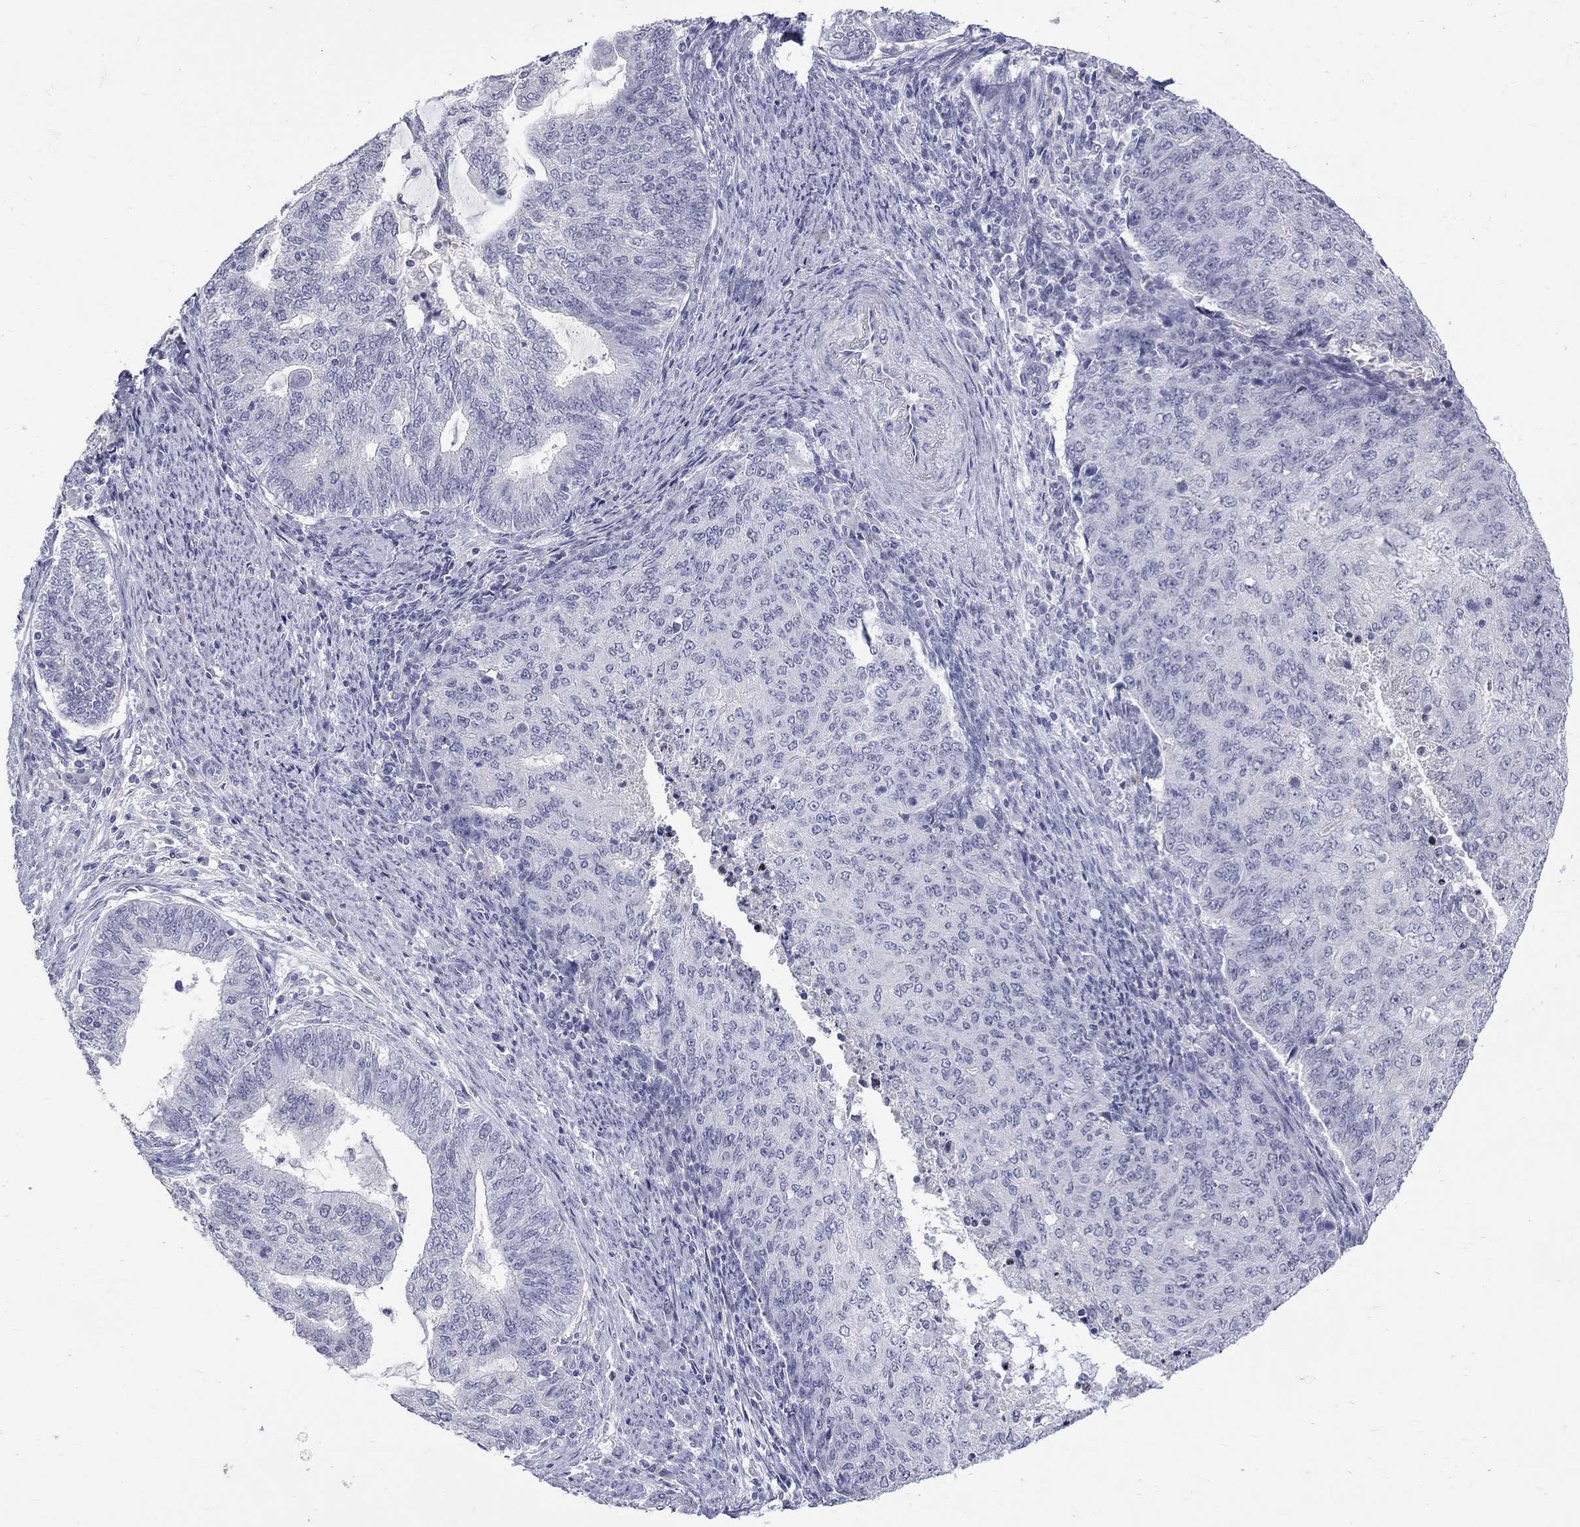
{"staining": {"intensity": "negative", "quantity": "none", "location": "none"}, "tissue": "endometrial cancer", "cell_type": "Tumor cells", "image_type": "cancer", "snomed": [{"axis": "morphology", "description": "Adenocarcinoma, NOS"}, {"axis": "topography", "description": "Endometrium"}], "caption": "This histopathology image is of endometrial cancer stained with IHC to label a protein in brown with the nuclei are counter-stained blue. There is no positivity in tumor cells.", "gene": "CTNND2", "patient": {"sex": "female", "age": 82}}